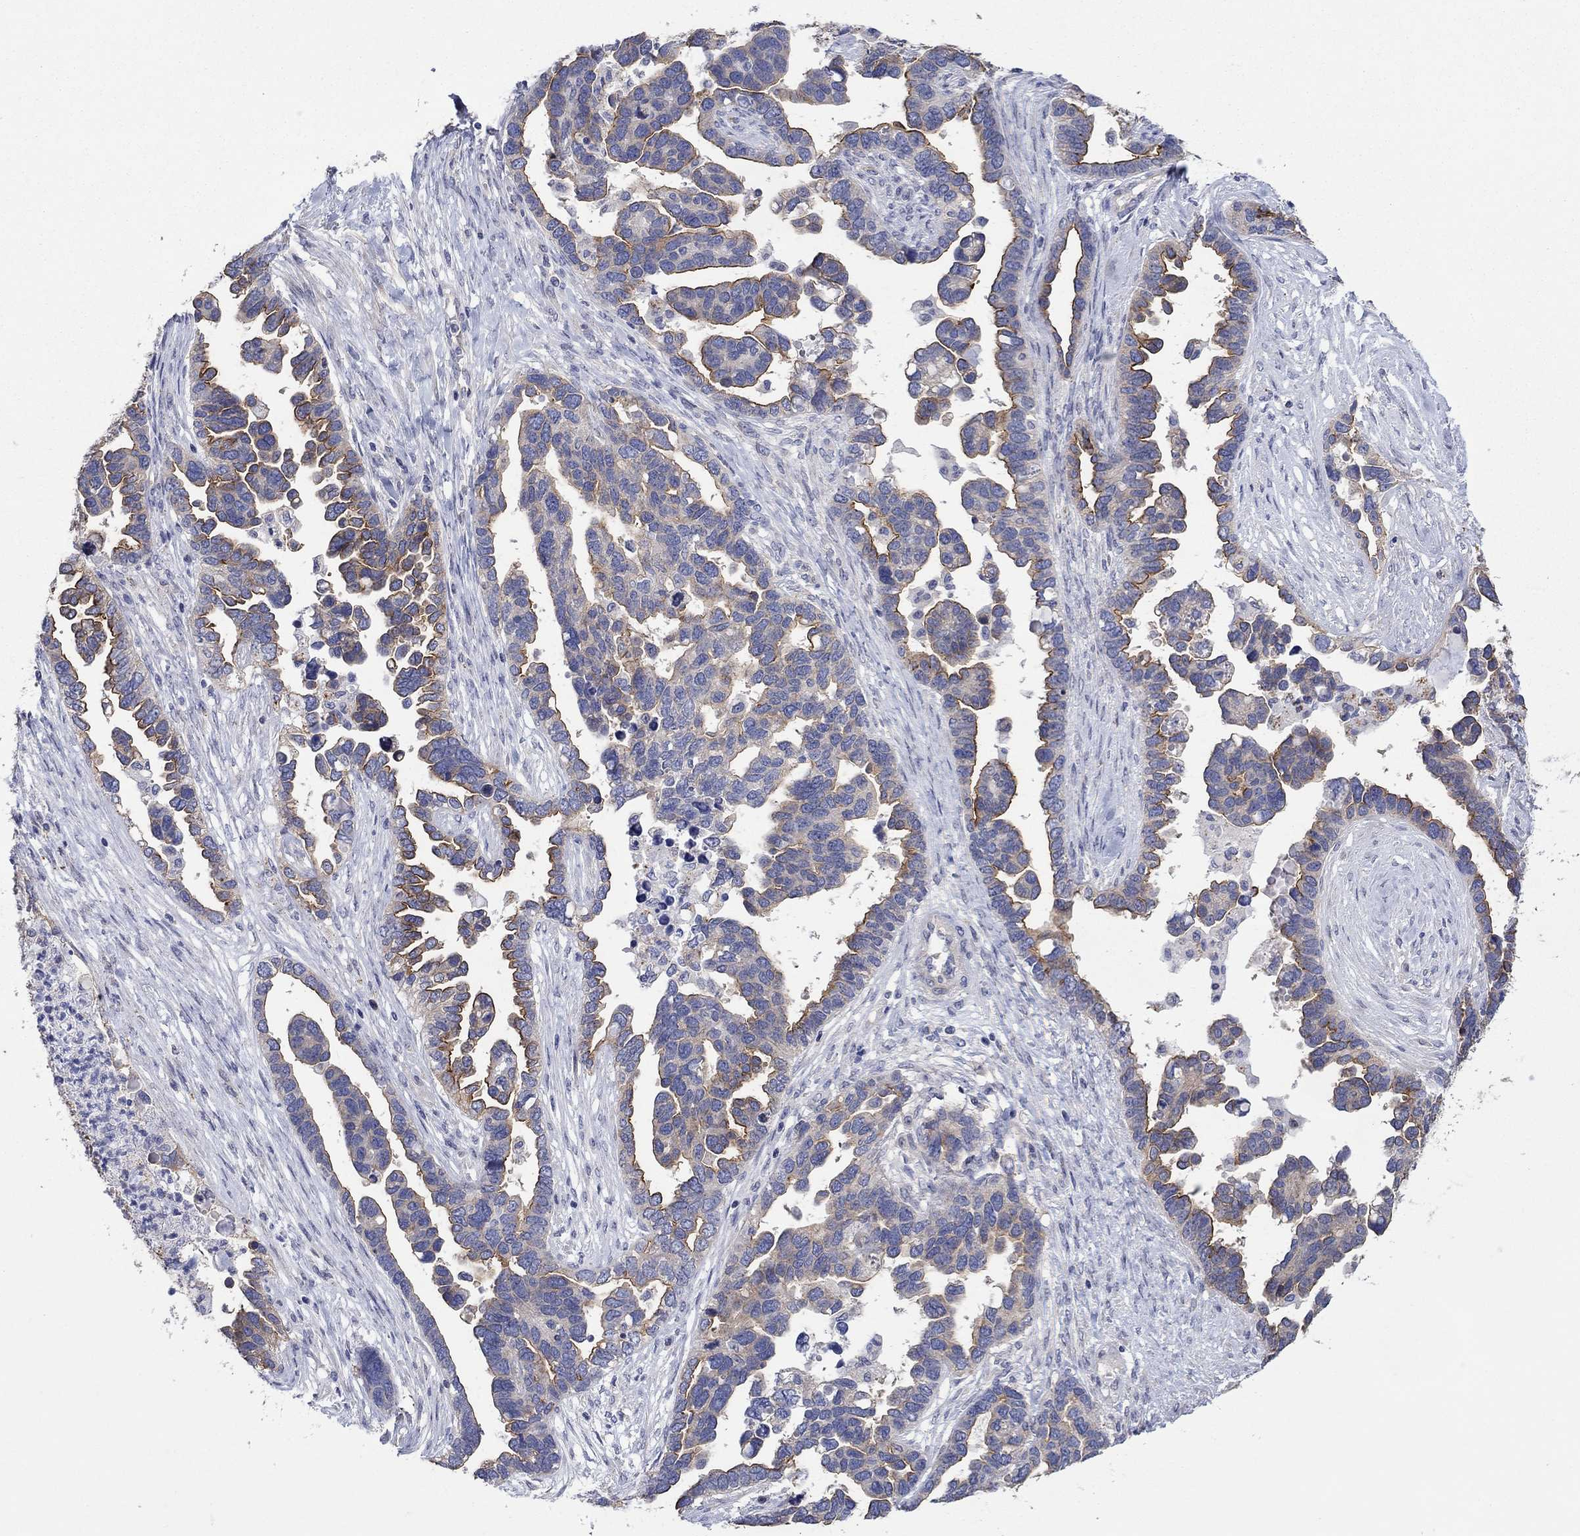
{"staining": {"intensity": "strong", "quantity": "<25%", "location": "cytoplasmic/membranous"}, "tissue": "ovarian cancer", "cell_type": "Tumor cells", "image_type": "cancer", "snomed": [{"axis": "morphology", "description": "Cystadenocarcinoma, serous, NOS"}, {"axis": "topography", "description": "Ovary"}], "caption": "This histopathology image reveals IHC staining of human ovarian cancer (serous cystadenocarcinoma), with medium strong cytoplasmic/membranous staining in about <25% of tumor cells.", "gene": "TPRN", "patient": {"sex": "female", "age": 54}}